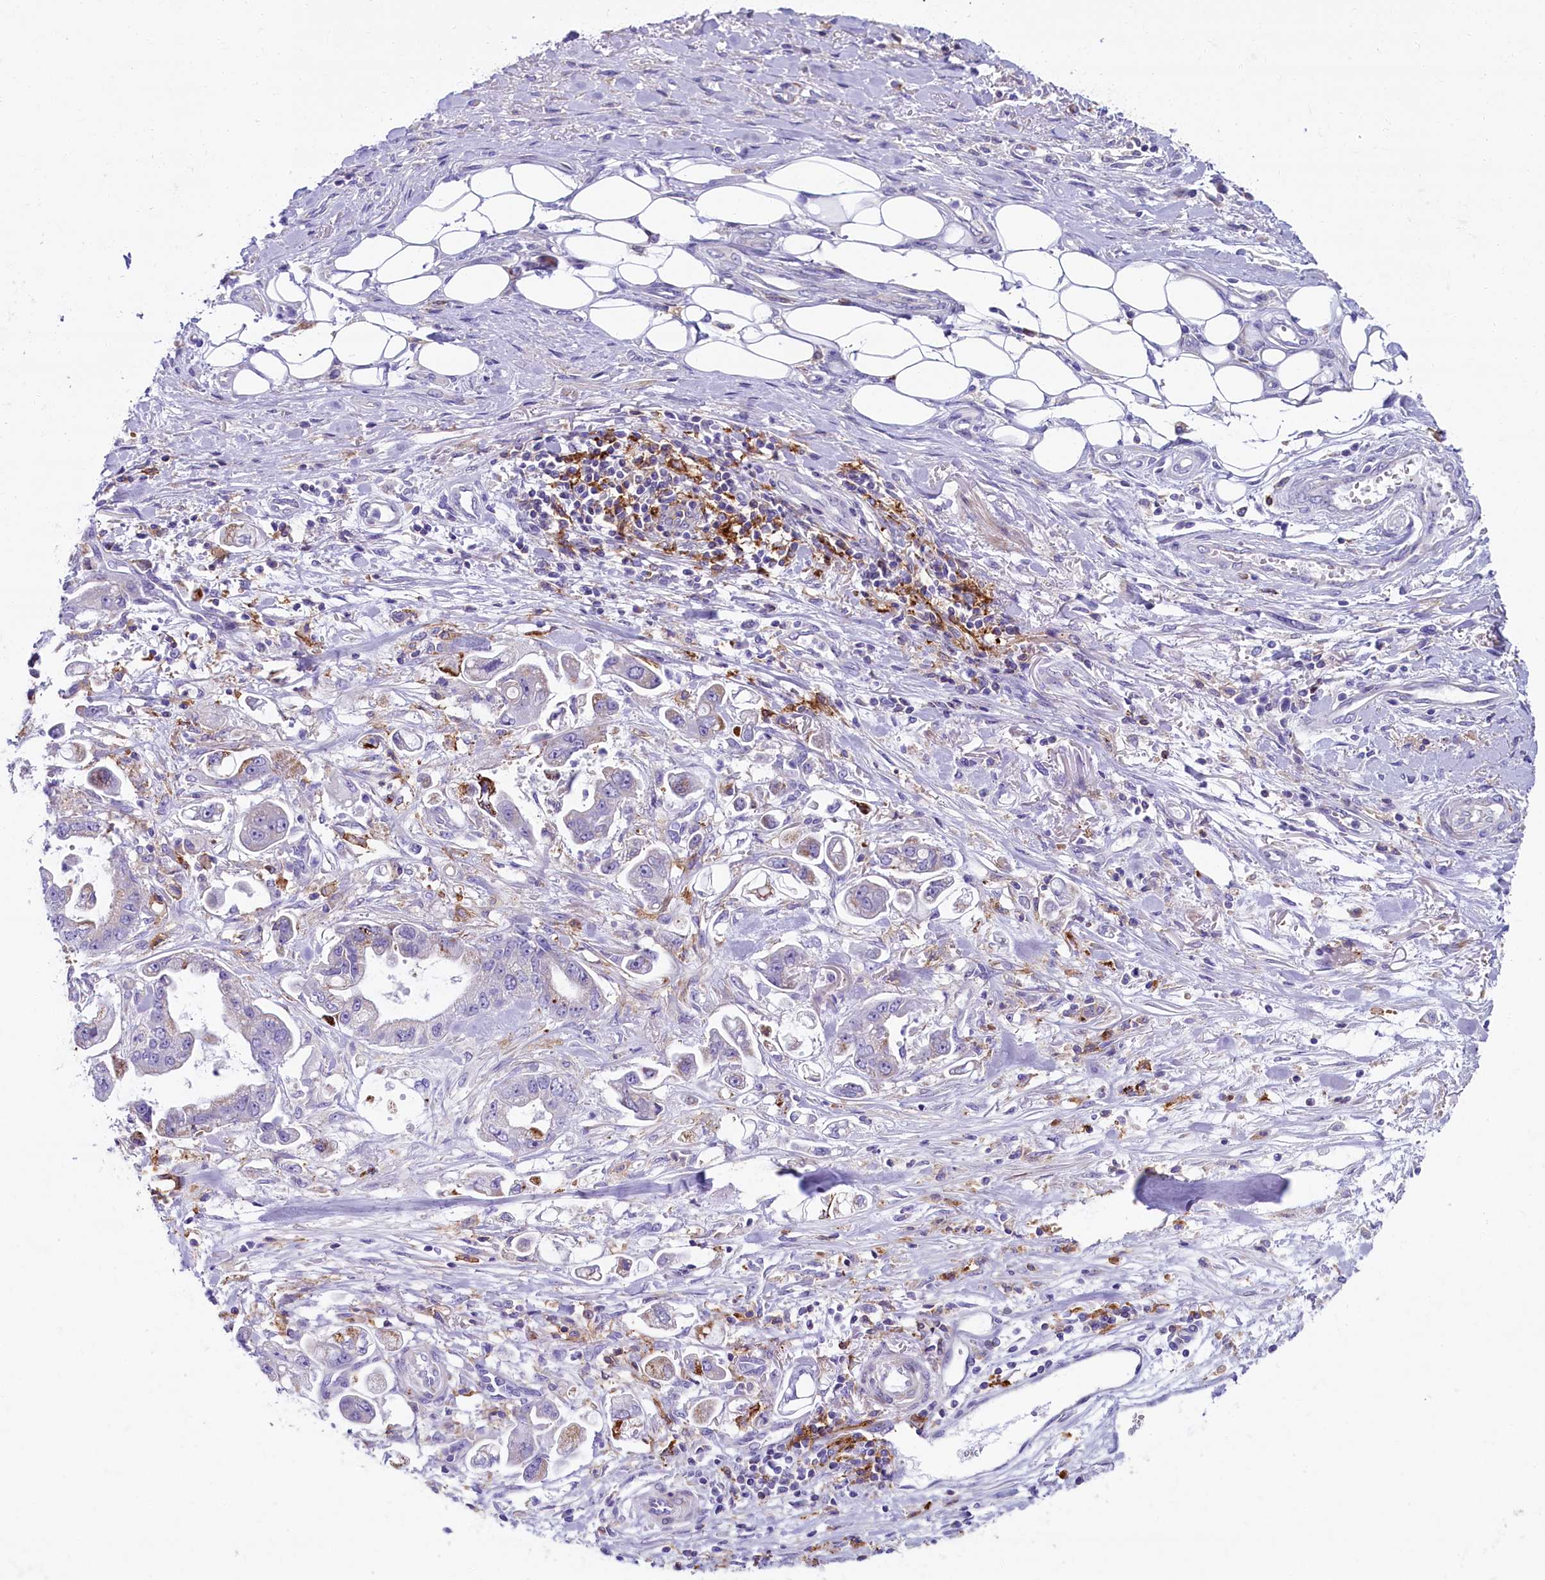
{"staining": {"intensity": "negative", "quantity": "none", "location": "none"}, "tissue": "stomach cancer", "cell_type": "Tumor cells", "image_type": "cancer", "snomed": [{"axis": "morphology", "description": "Adenocarcinoma, NOS"}, {"axis": "topography", "description": "Stomach"}], "caption": "Immunohistochemical staining of human stomach adenocarcinoma demonstrates no significant staining in tumor cells. (DAB IHC visualized using brightfield microscopy, high magnification).", "gene": "IL20RA", "patient": {"sex": "male", "age": 62}}